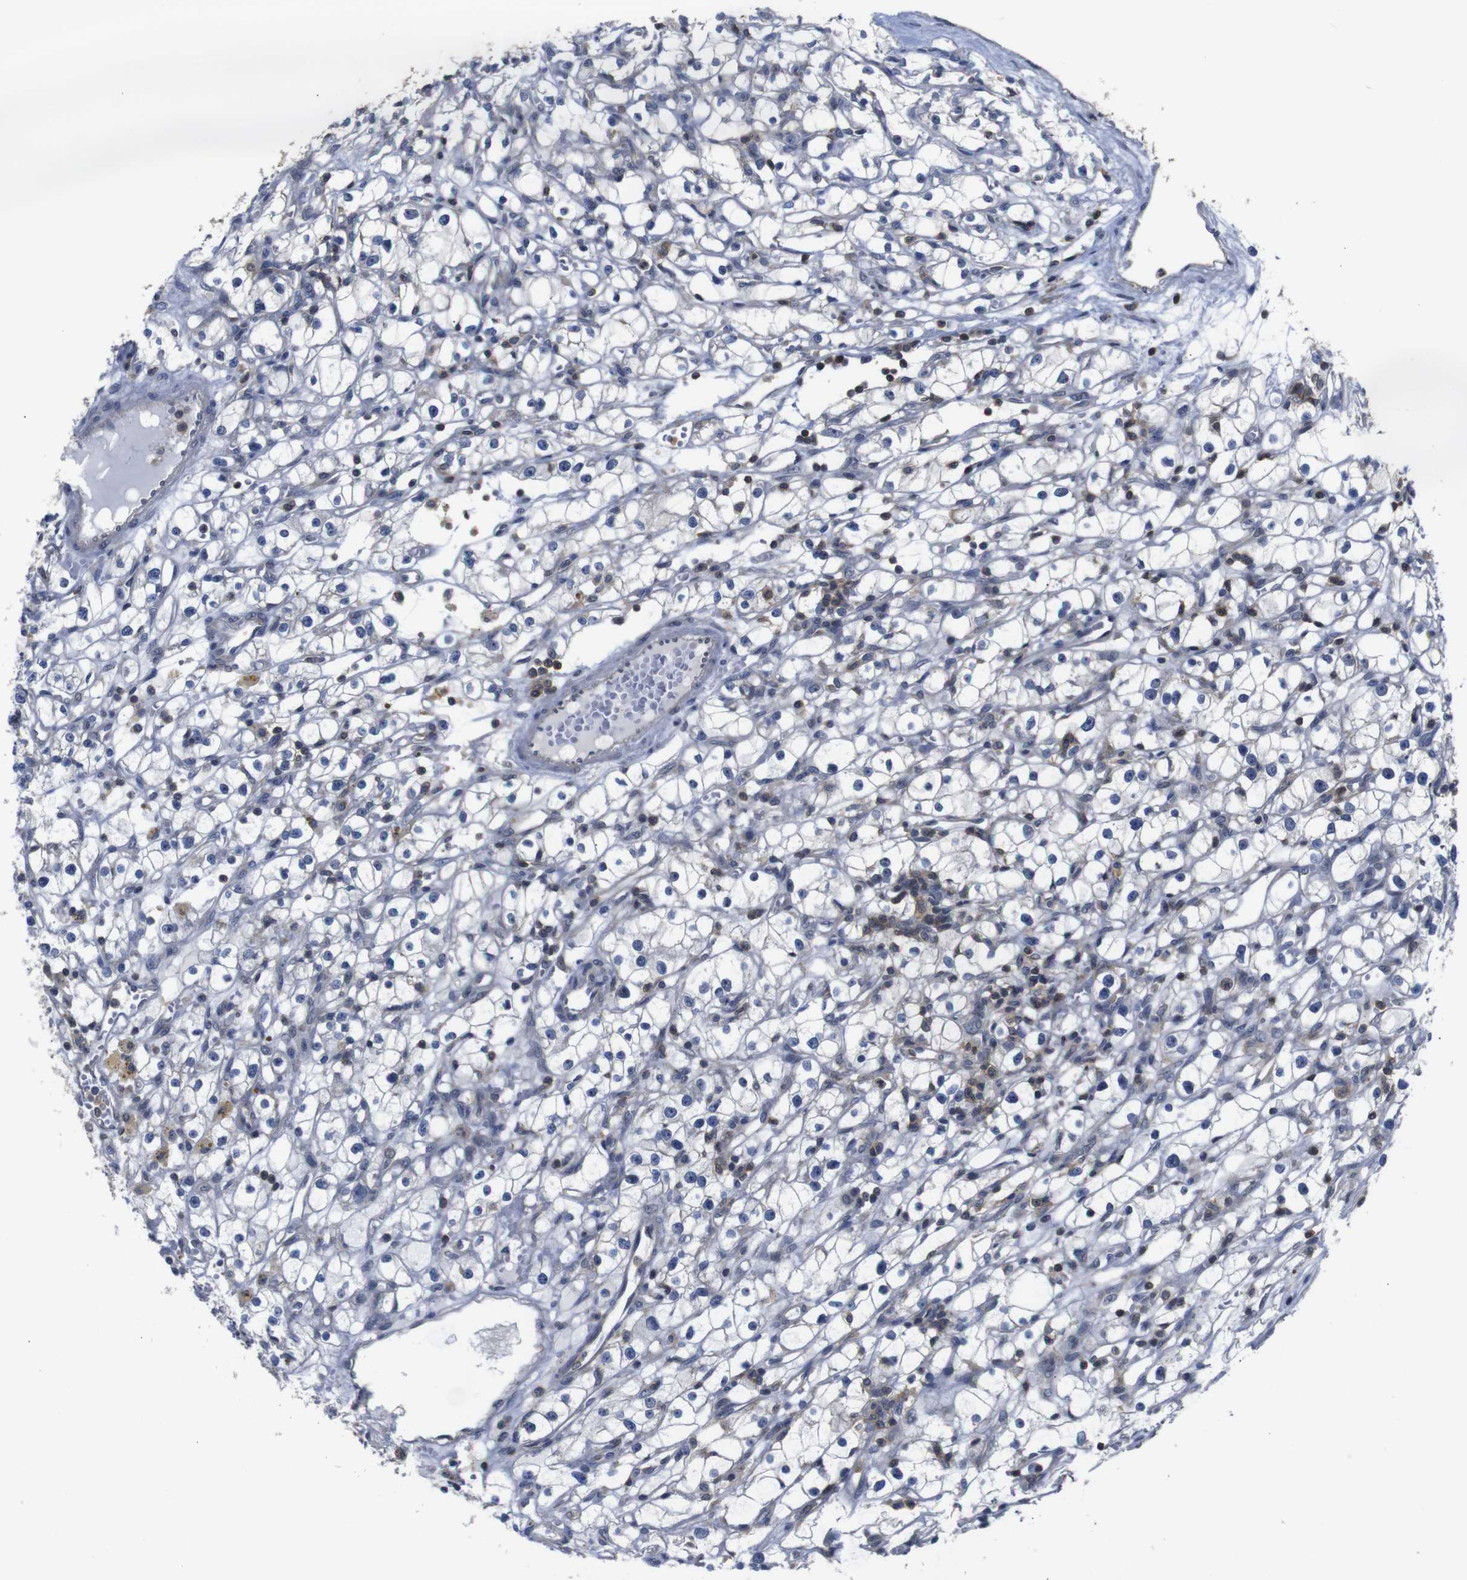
{"staining": {"intensity": "negative", "quantity": "none", "location": "none"}, "tissue": "renal cancer", "cell_type": "Tumor cells", "image_type": "cancer", "snomed": [{"axis": "morphology", "description": "Adenocarcinoma, NOS"}, {"axis": "topography", "description": "Kidney"}], "caption": "High magnification brightfield microscopy of renal adenocarcinoma stained with DAB (brown) and counterstained with hematoxylin (blue): tumor cells show no significant staining.", "gene": "BRWD3", "patient": {"sex": "male", "age": 56}}